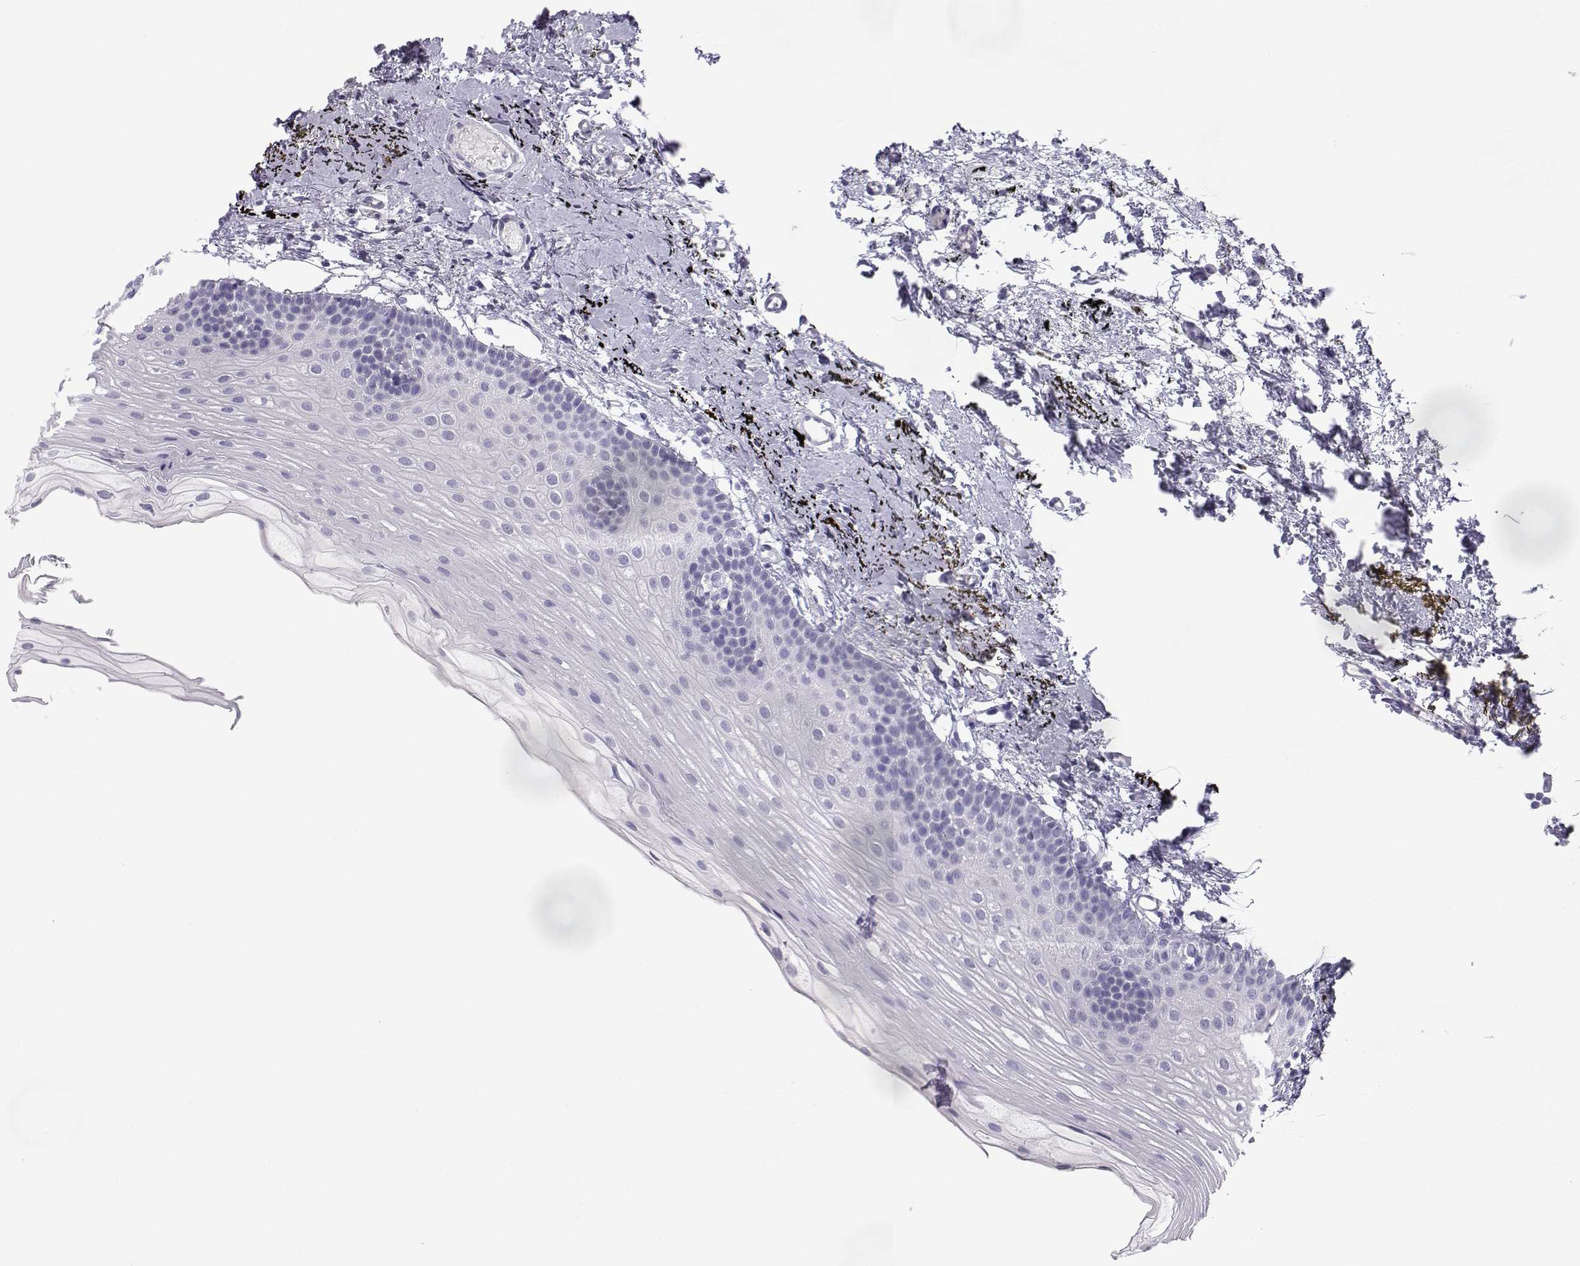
{"staining": {"intensity": "negative", "quantity": "none", "location": "none"}, "tissue": "oral mucosa", "cell_type": "Squamous epithelial cells", "image_type": "normal", "snomed": [{"axis": "morphology", "description": "Normal tissue, NOS"}, {"axis": "topography", "description": "Oral tissue"}], "caption": "Squamous epithelial cells are negative for protein expression in normal human oral mucosa. (DAB immunohistochemistry (IHC), high magnification).", "gene": "RNASE12", "patient": {"sex": "female", "age": 57}}